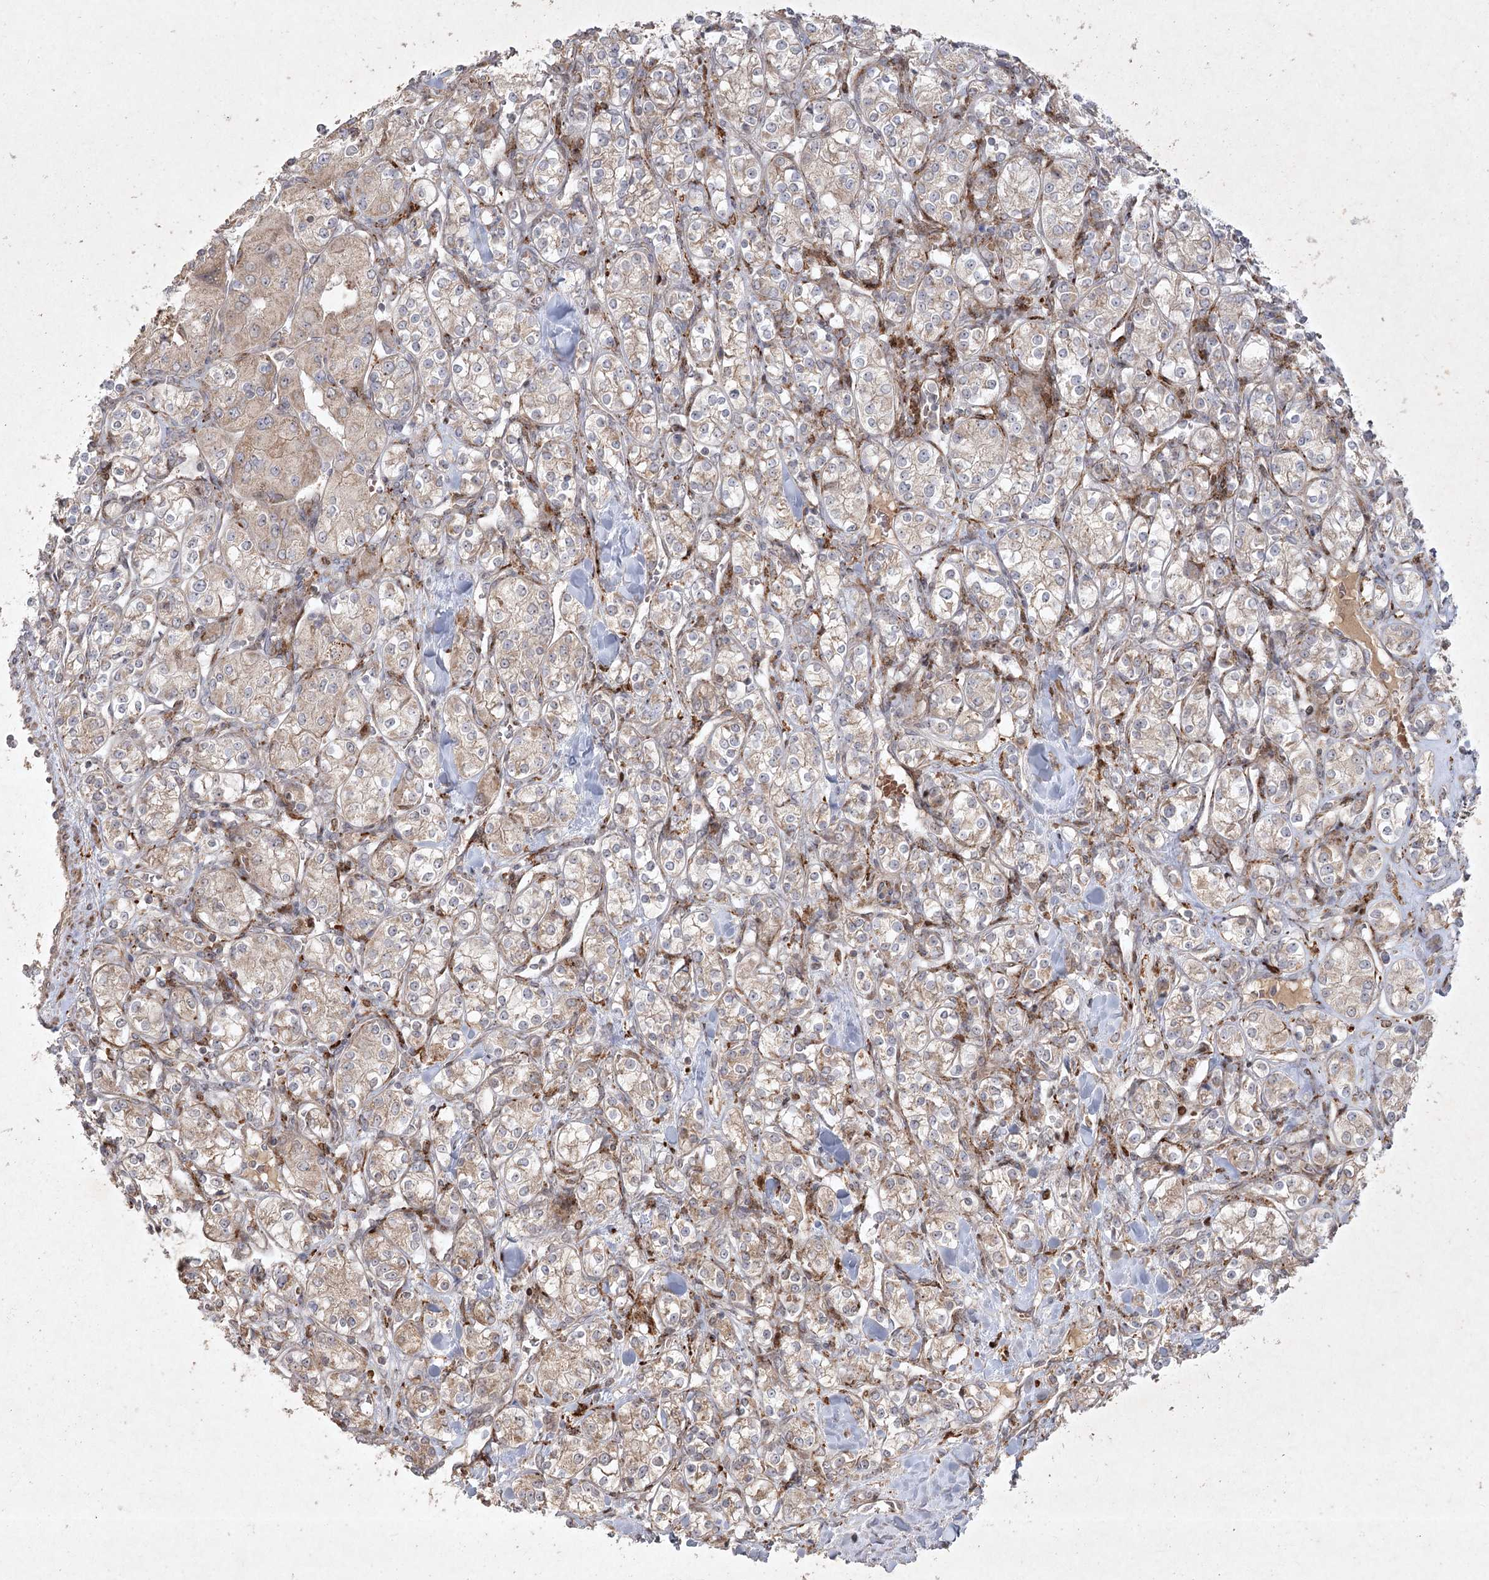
{"staining": {"intensity": "weak", "quantity": ">75%", "location": "cytoplasmic/membranous"}, "tissue": "renal cancer", "cell_type": "Tumor cells", "image_type": "cancer", "snomed": [{"axis": "morphology", "description": "Adenocarcinoma, NOS"}, {"axis": "topography", "description": "Kidney"}], "caption": "Immunohistochemical staining of renal cancer (adenocarcinoma) exhibits low levels of weak cytoplasmic/membranous protein expression in approximately >75% of tumor cells.", "gene": "KBTBD4", "patient": {"sex": "male", "age": 77}}